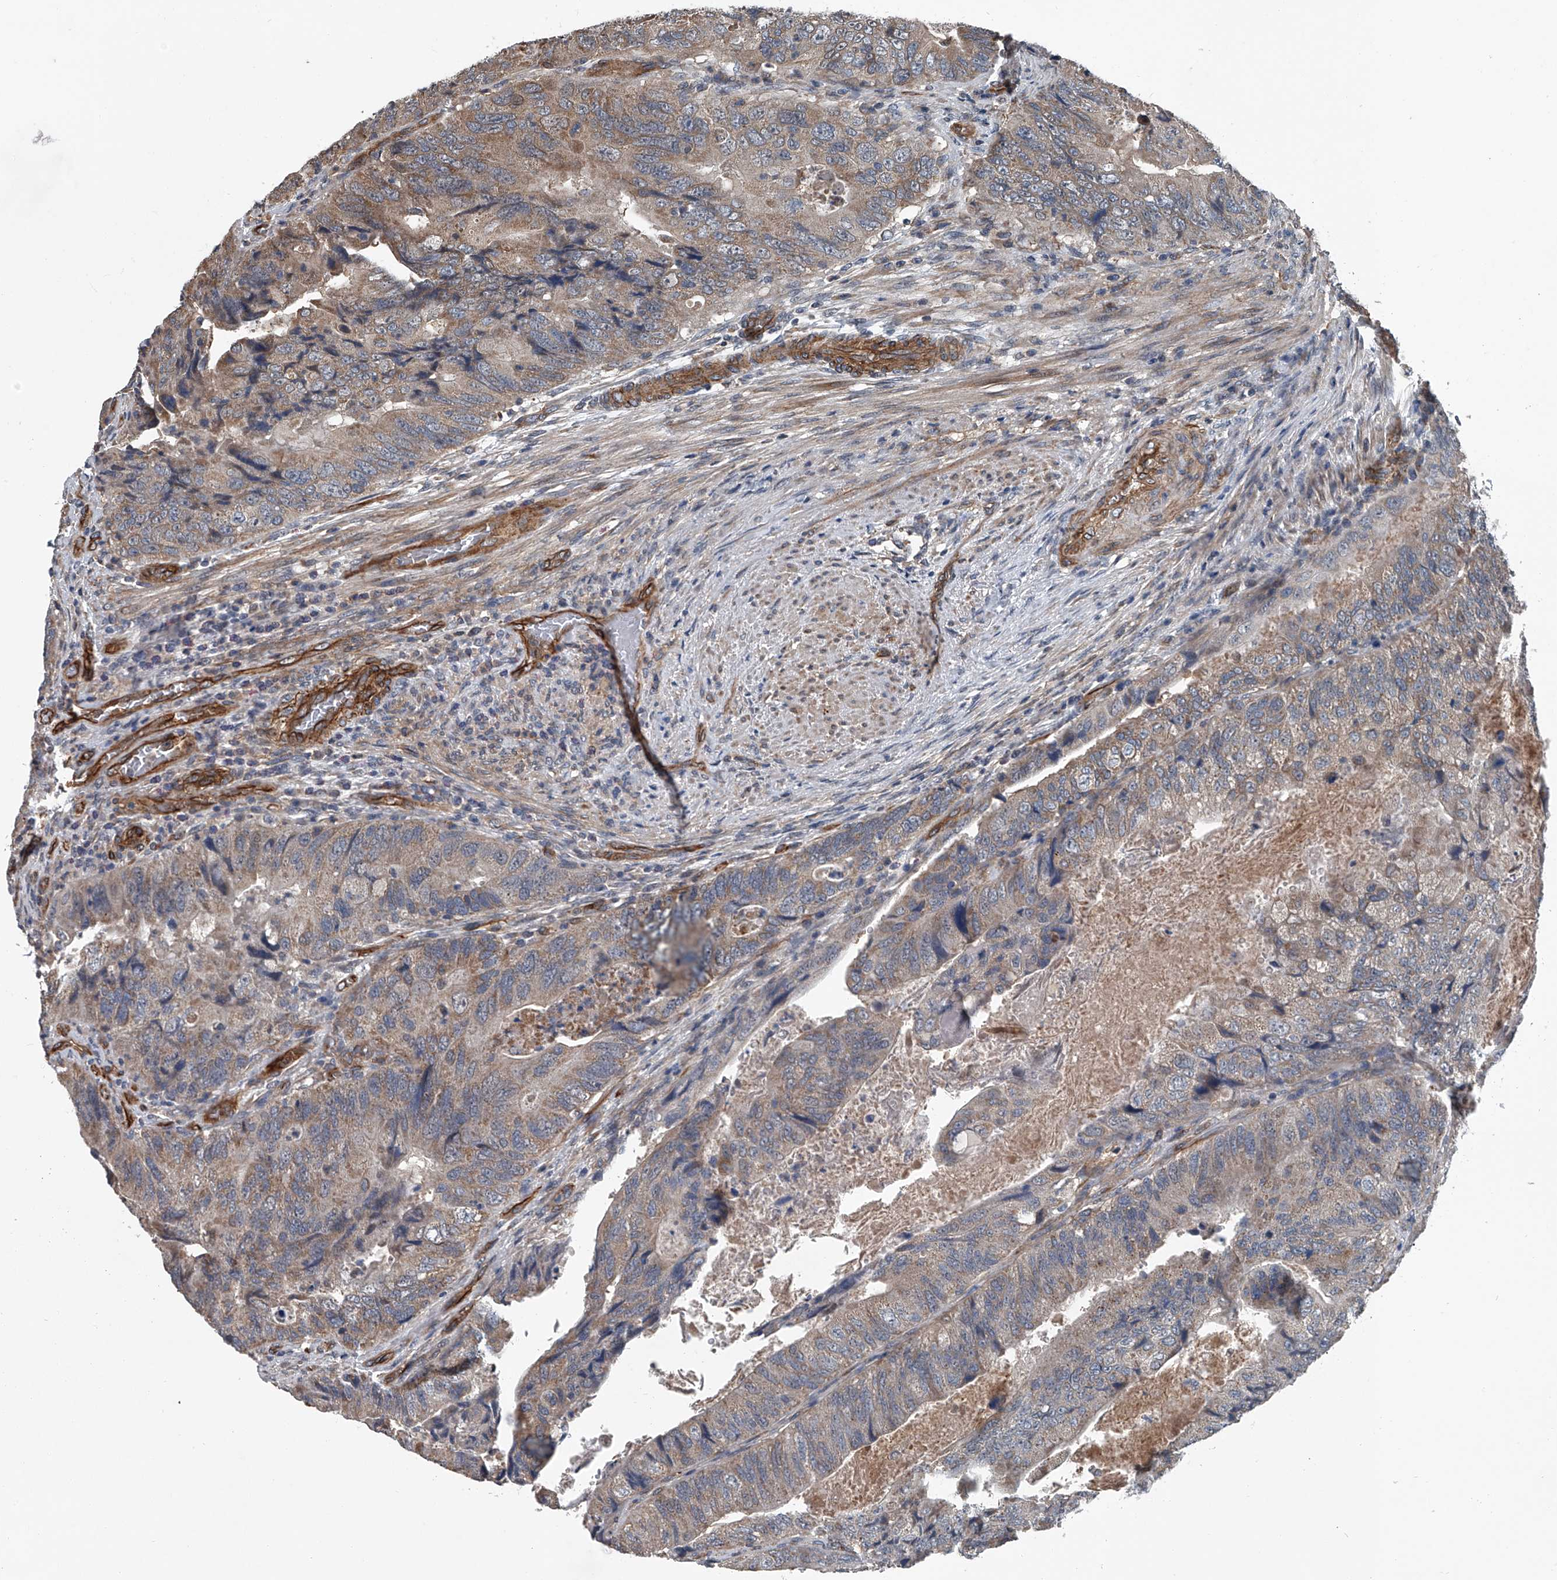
{"staining": {"intensity": "weak", "quantity": "25%-75%", "location": "cytoplasmic/membranous"}, "tissue": "colorectal cancer", "cell_type": "Tumor cells", "image_type": "cancer", "snomed": [{"axis": "morphology", "description": "Adenocarcinoma, NOS"}, {"axis": "topography", "description": "Rectum"}], "caption": "Immunohistochemical staining of colorectal adenocarcinoma shows low levels of weak cytoplasmic/membranous expression in about 25%-75% of tumor cells.", "gene": "LDLRAD2", "patient": {"sex": "male", "age": 63}}